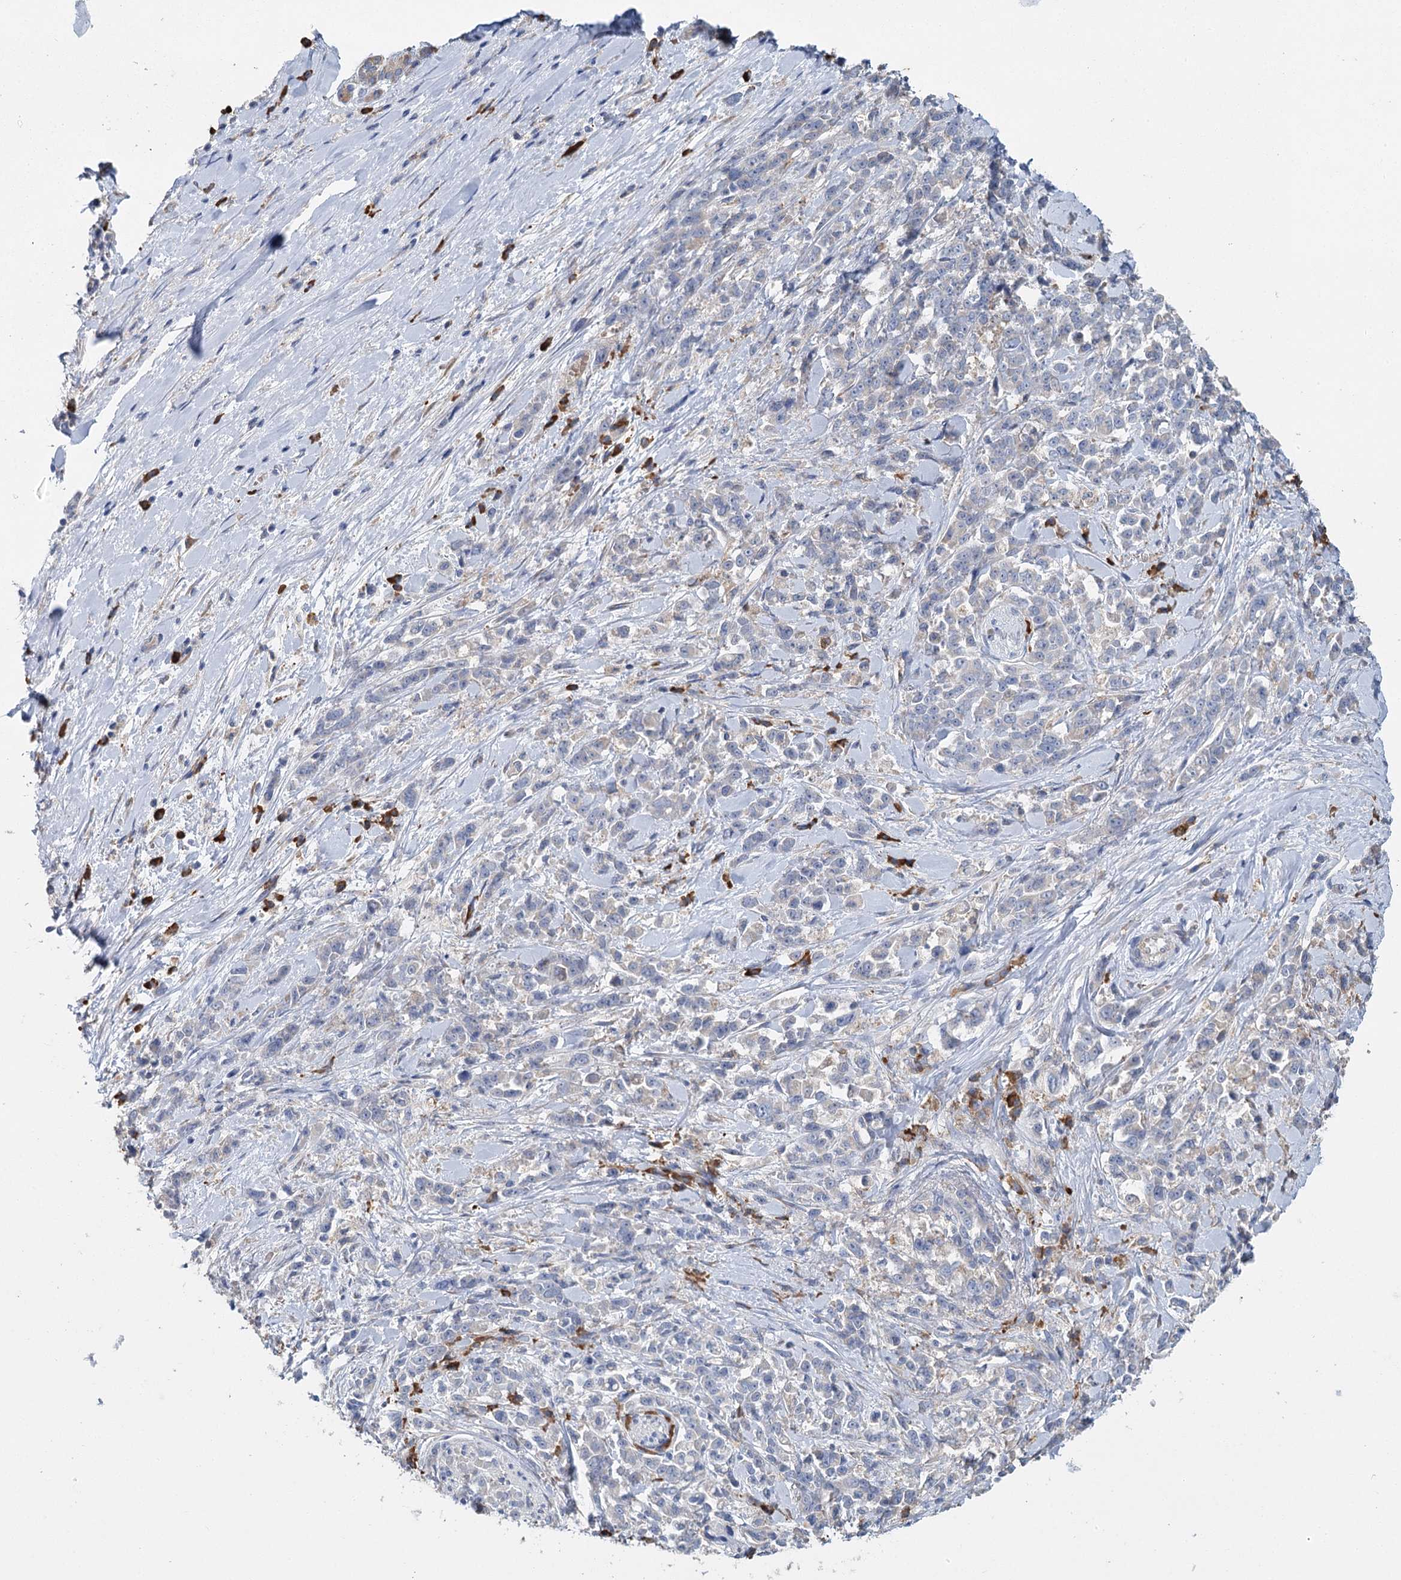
{"staining": {"intensity": "negative", "quantity": "none", "location": "none"}, "tissue": "pancreatic cancer", "cell_type": "Tumor cells", "image_type": "cancer", "snomed": [{"axis": "morphology", "description": "Normal tissue, NOS"}, {"axis": "morphology", "description": "Adenocarcinoma, NOS"}, {"axis": "topography", "description": "Pancreas"}], "caption": "Micrograph shows no protein positivity in tumor cells of pancreatic adenocarcinoma tissue.", "gene": "ANKRD16", "patient": {"sex": "female", "age": 64}}